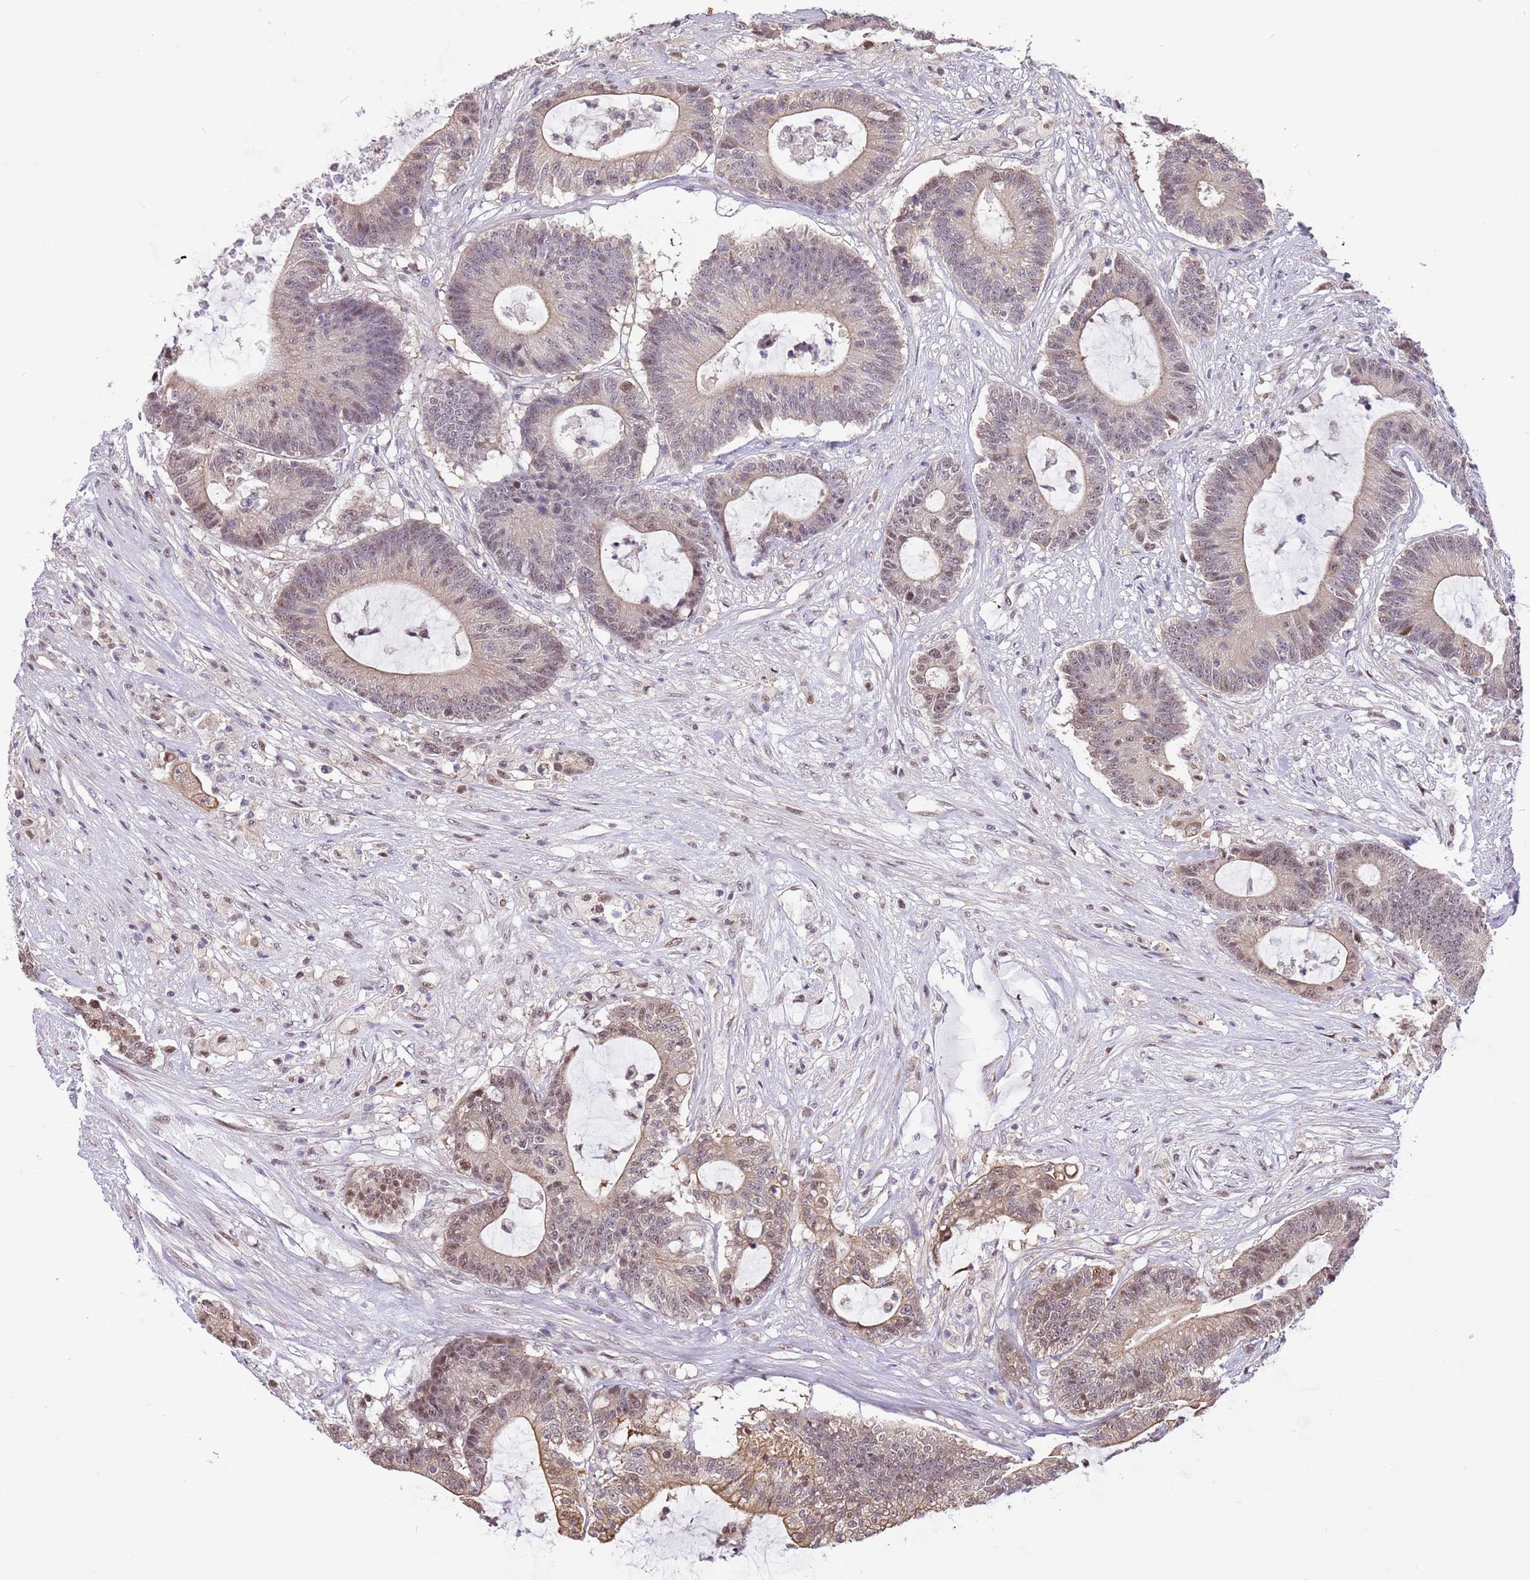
{"staining": {"intensity": "weak", "quantity": ">75%", "location": "cytoplasmic/membranous,nuclear"}, "tissue": "colorectal cancer", "cell_type": "Tumor cells", "image_type": "cancer", "snomed": [{"axis": "morphology", "description": "Adenocarcinoma, NOS"}, {"axis": "topography", "description": "Colon"}], "caption": "Protein expression analysis of human colorectal cancer (adenocarcinoma) reveals weak cytoplasmic/membranous and nuclear expression in about >75% of tumor cells.", "gene": "RFK", "patient": {"sex": "female", "age": 84}}